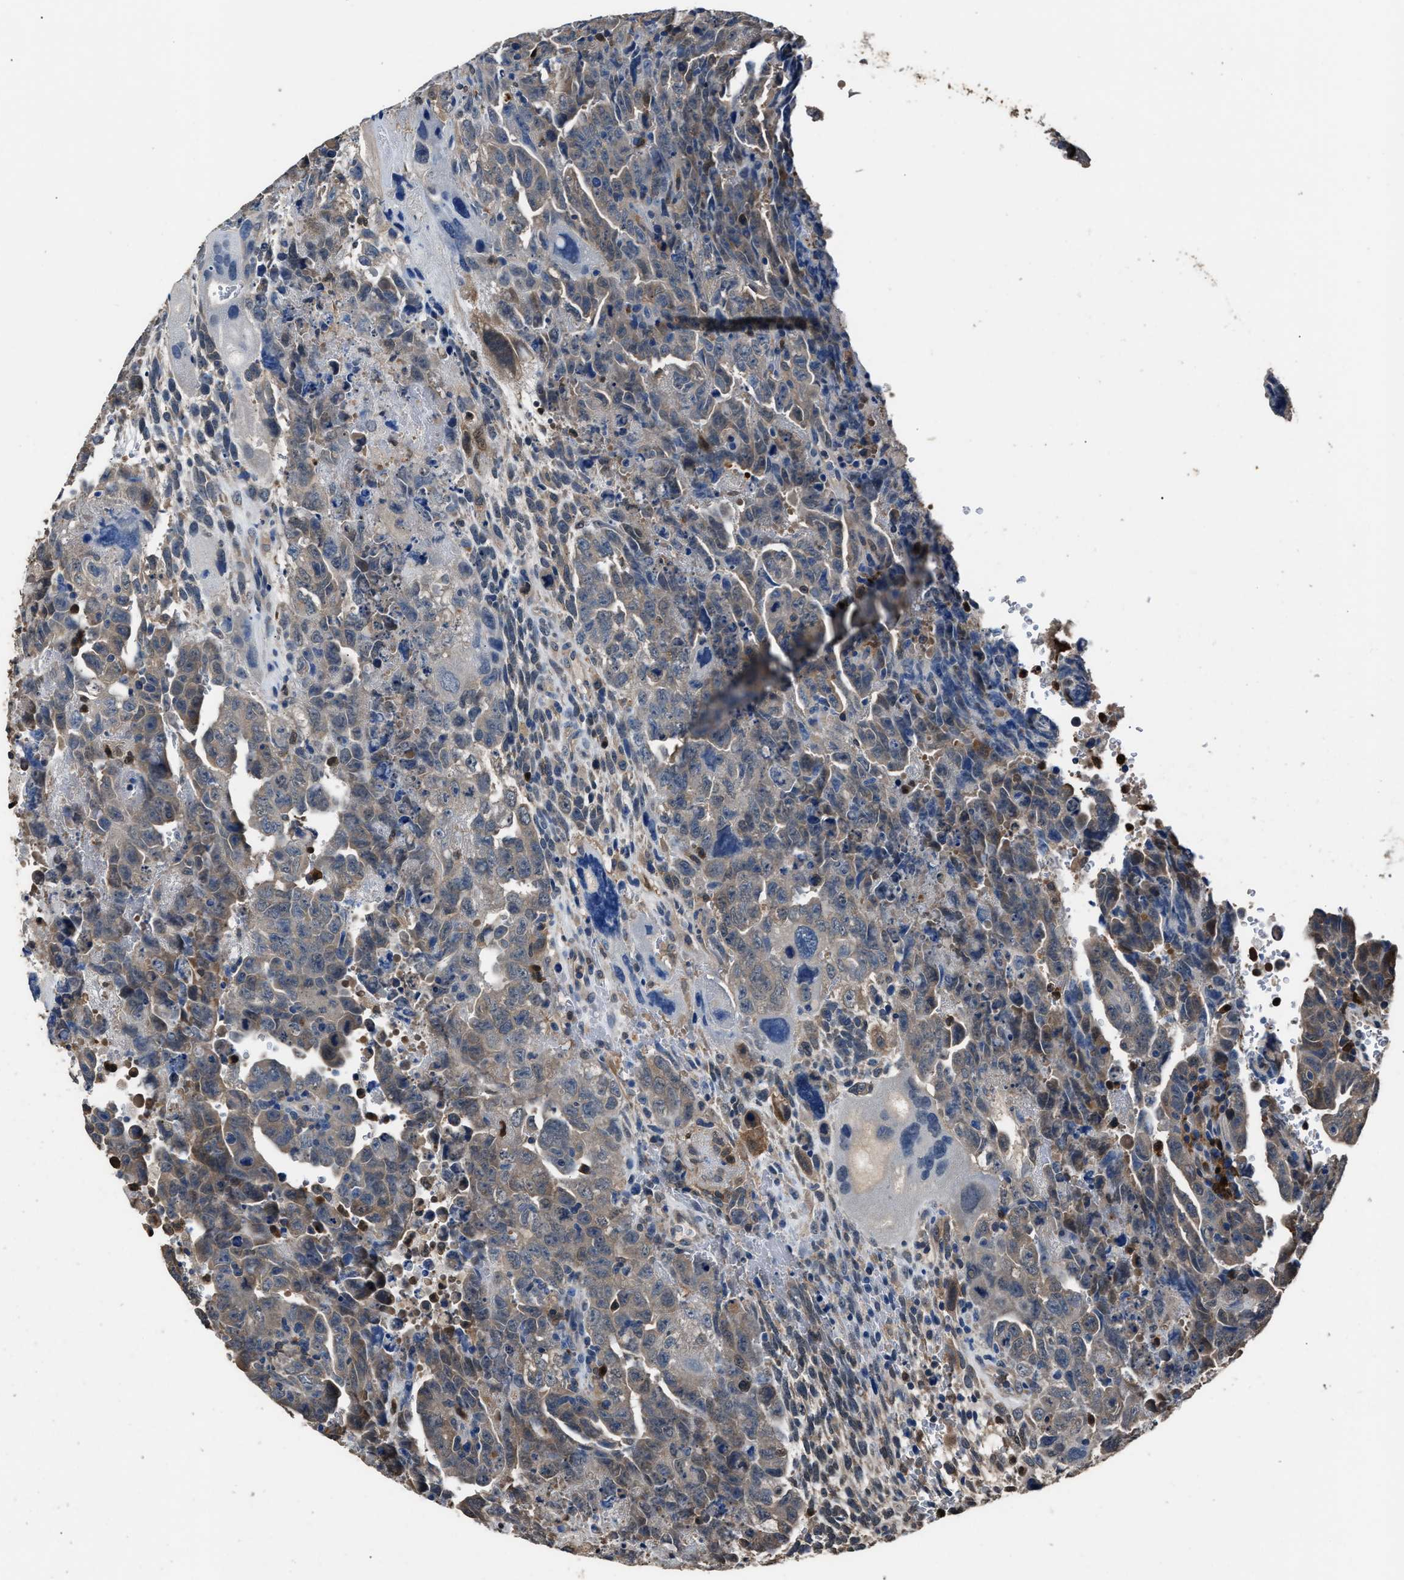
{"staining": {"intensity": "weak", "quantity": "25%-75%", "location": "cytoplasmic/membranous"}, "tissue": "testis cancer", "cell_type": "Tumor cells", "image_type": "cancer", "snomed": [{"axis": "morphology", "description": "Carcinoma, Embryonal, NOS"}, {"axis": "topography", "description": "Testis"}], "caption": "Immunohistochemical staining of human embryonal carcinoma (testis) demonstrates low levels of weak cytoplasmic/membranous protein staining in approximately 25%-75% of tumor cells.", "gene": "GSTP1", "patient": {"sex": "male", "age": 28}}